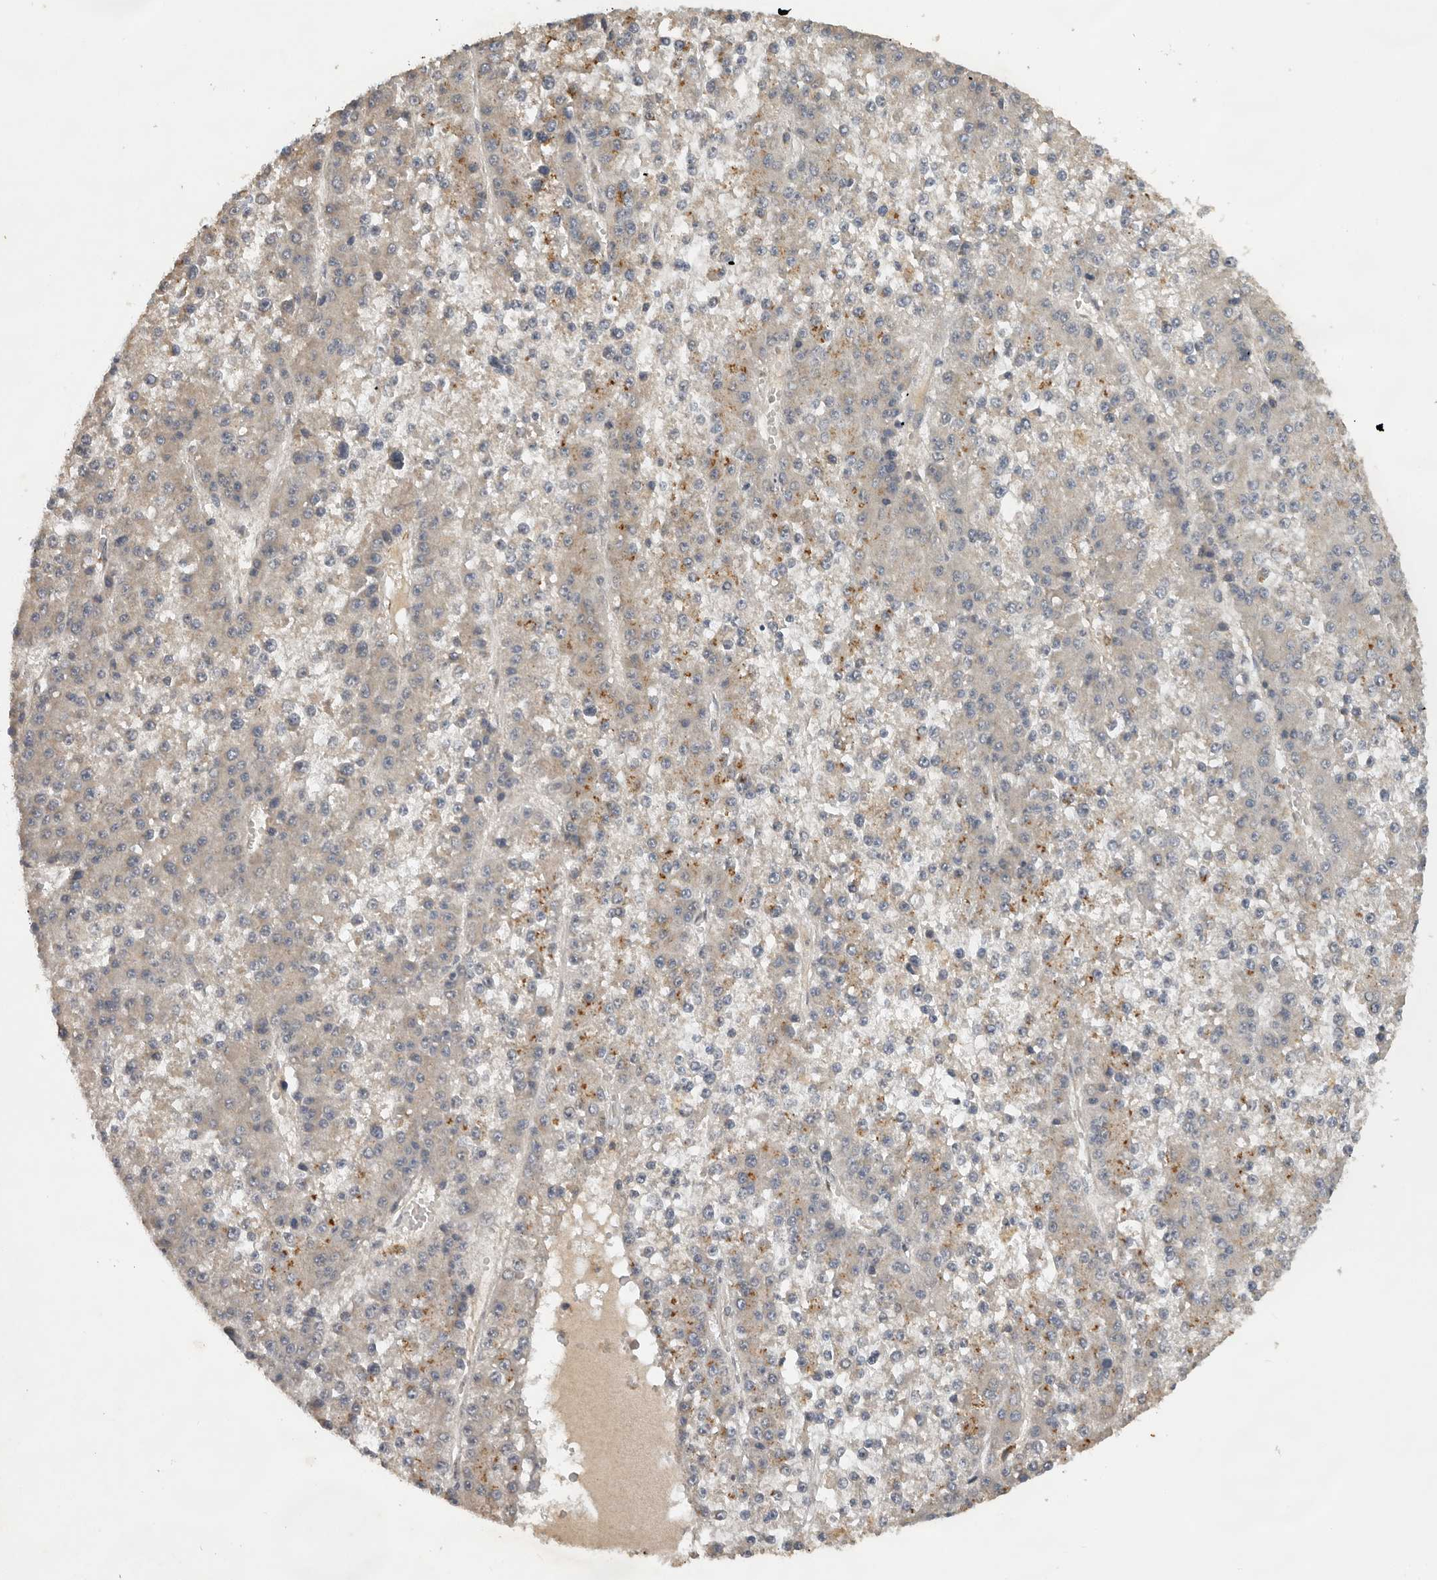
{"staining": {"intensity": "weak", "quantity": "<25%", "location": "cytoplasmic/membranous"}, "tissue": "liver cancer", "cell_type": "Tumor cells", "image_type": "cancer", "snomed": [{"axis": "morphology", "description": "Carcinoma, Hepatocellular, NOS"}, {"axis": "topography", "description": "Liver"}], "caption": "IHC of liver cancer (hepatocellular carcinoma) exhibits no positivity in tumor cells.", "gene": "RNF157", "patient": {"sex": "female", "age": 73}}